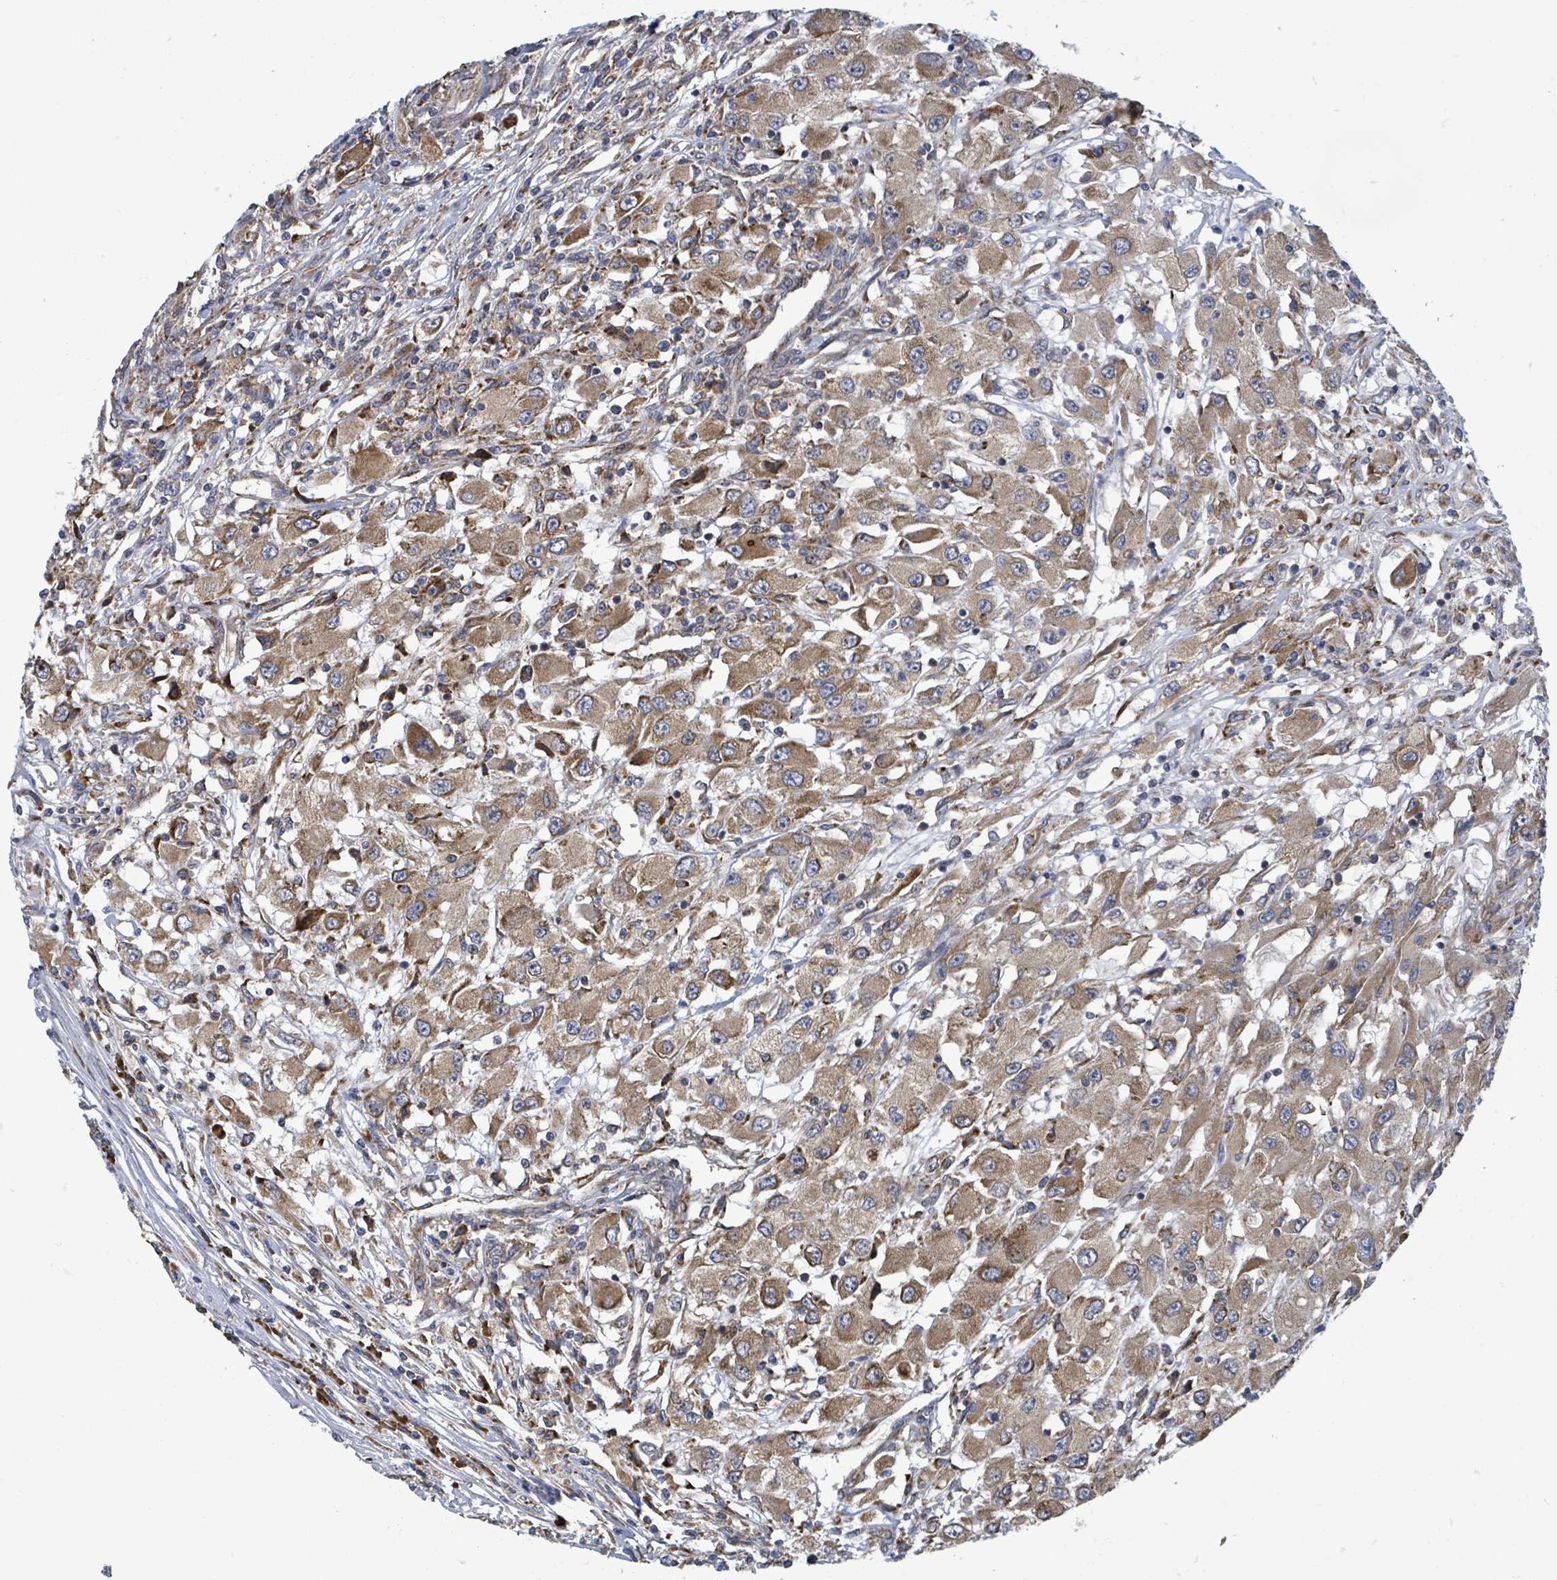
{"staining": {"intensity": "moderate", "quantity": "25%-75%", "location": "cytoplasmic/membranous"}, "tissue": "renal cancer", "cell_type": "Tumor cells", "image_type": "cancer", "snomed": [{"axis": "morphology", "description": "Adenocarcinoma, NOS"}, {"axis": "topography", "description": "Kidney"}], "caption": "Renal cancer was stained to show a protein in brown. There is medium levels of moderate cytoplasmic/membranous expression in about 25%-75% of tumor cells.", "gene": "NOMO1", "patient": {"sex": "female", "age": 67}}